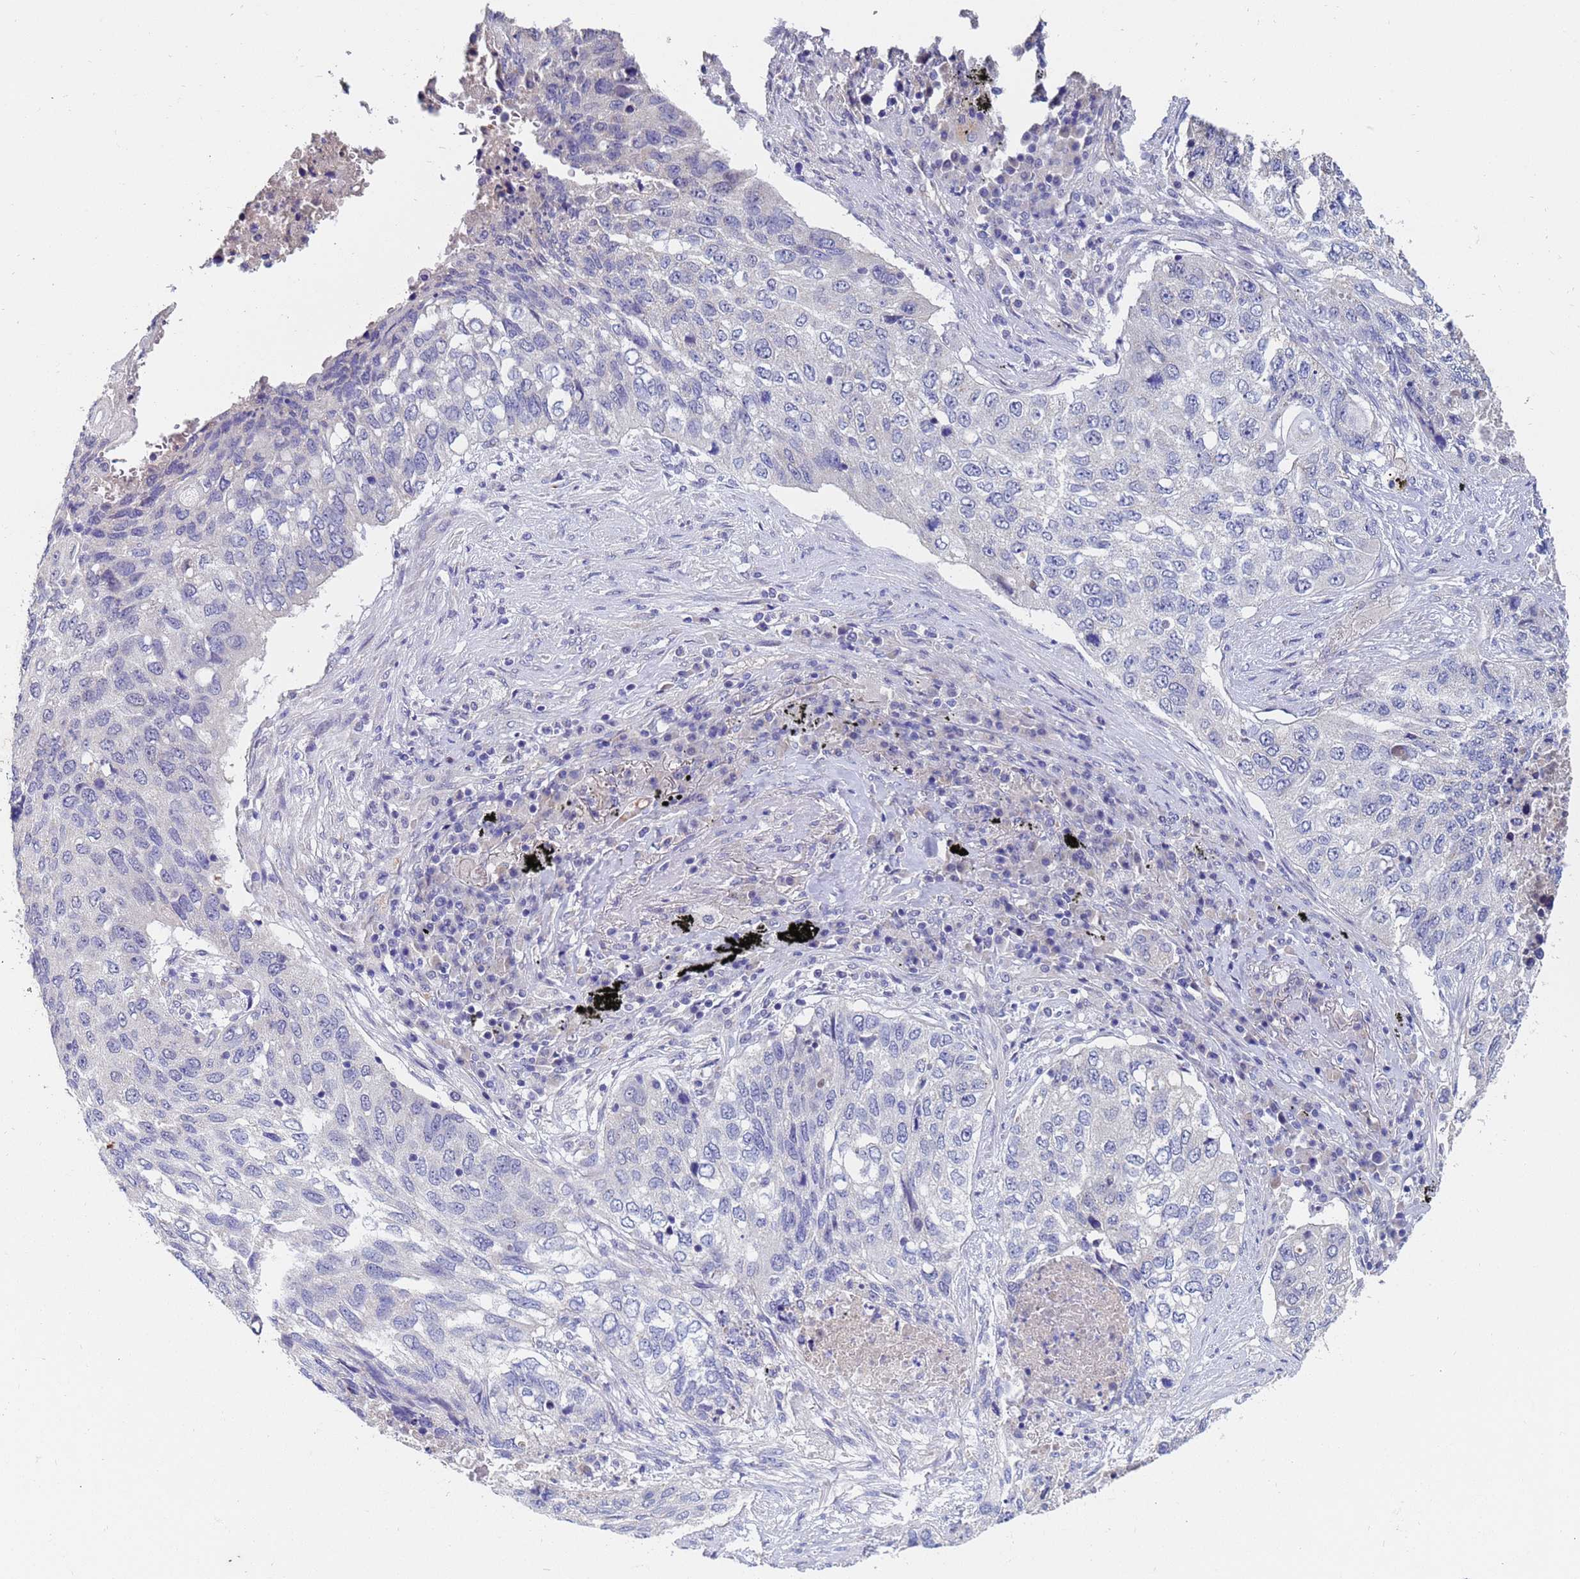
{"staining": {"intensity": "negative", "quantity": "none", "location": "none"}, "tissue": "lung cancer", "cell_type": "Tumor cells", "image_type": "cancer", "snomed": [{"axis": "morphology", "description": "Squamous cell carcinoma, NOS"}, {"axis": "topography", "description": "Lung"}], "caption": "Immunohistochemistry (IHC) photomicrograph of human lung cancer stained for a protein (brown), which exhibits no positivity in tumor cells.", "gene": "IHO1", "patient": {"sex": "female", "age": 63}}